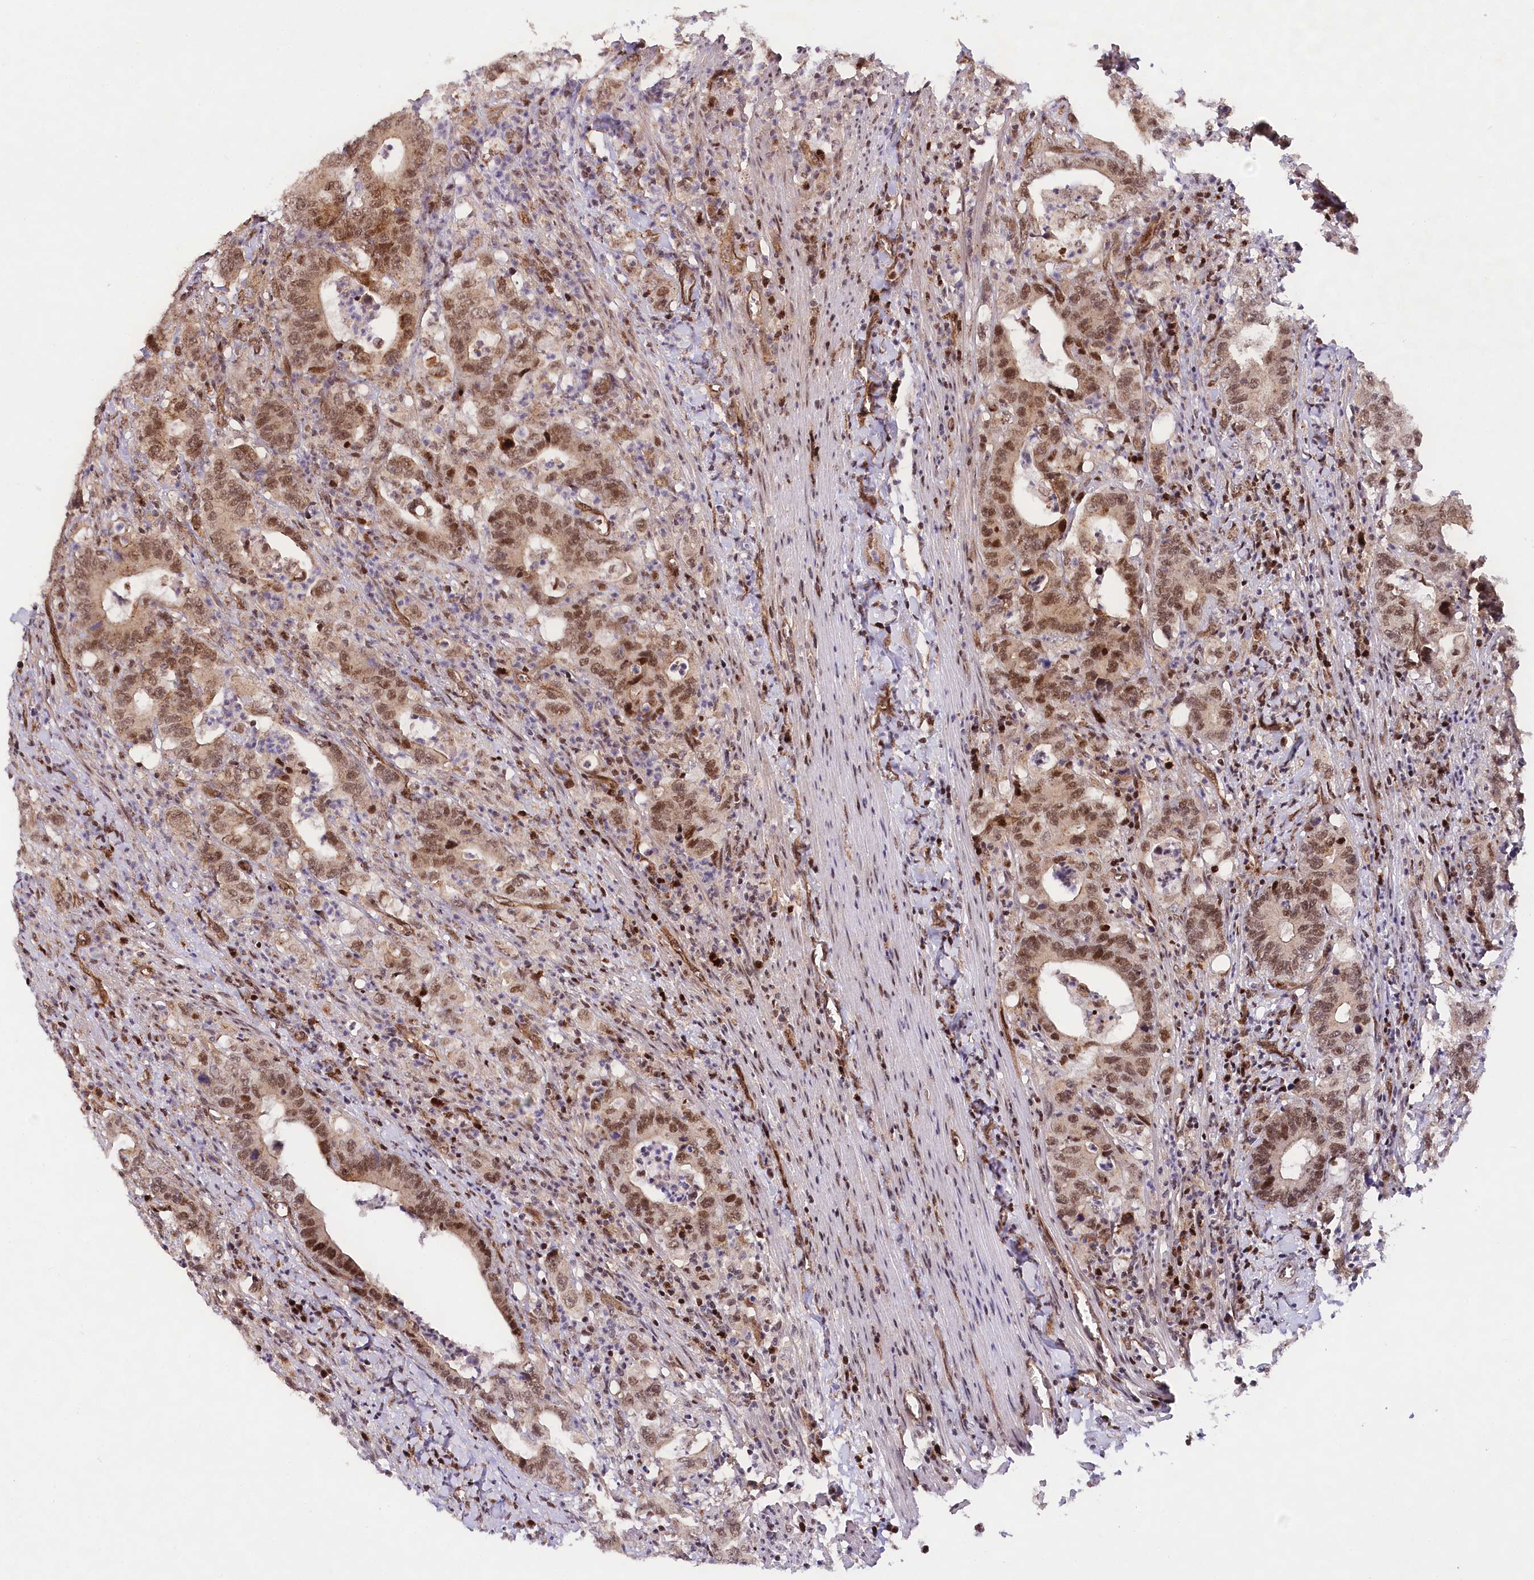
{"staining": {"intensity": "moderate", "quantity": ">75%", "location": "cytoplasmic/membranous,nuclear"}, "tissue": "colorectal cancer", "cell_type": "Tumor cells", "image_type": "cancer", "snomed": [{"axis": "morphology", "description": "Adenocarcinoma, NOS"}, {"axis": "topography", "description": "Colon"}], "caption": "Protein analysis of colorectal cancer (adenocarcinoma) tissue displays moderate cytoplasmic/membranous and nuclear staining in approximately >75% of tumor cells. (brown staining indicates protein expression, while blue staining denotes nuclei).", "gene": "COPG1", "patient": {"sex": "female", "age": 75}}